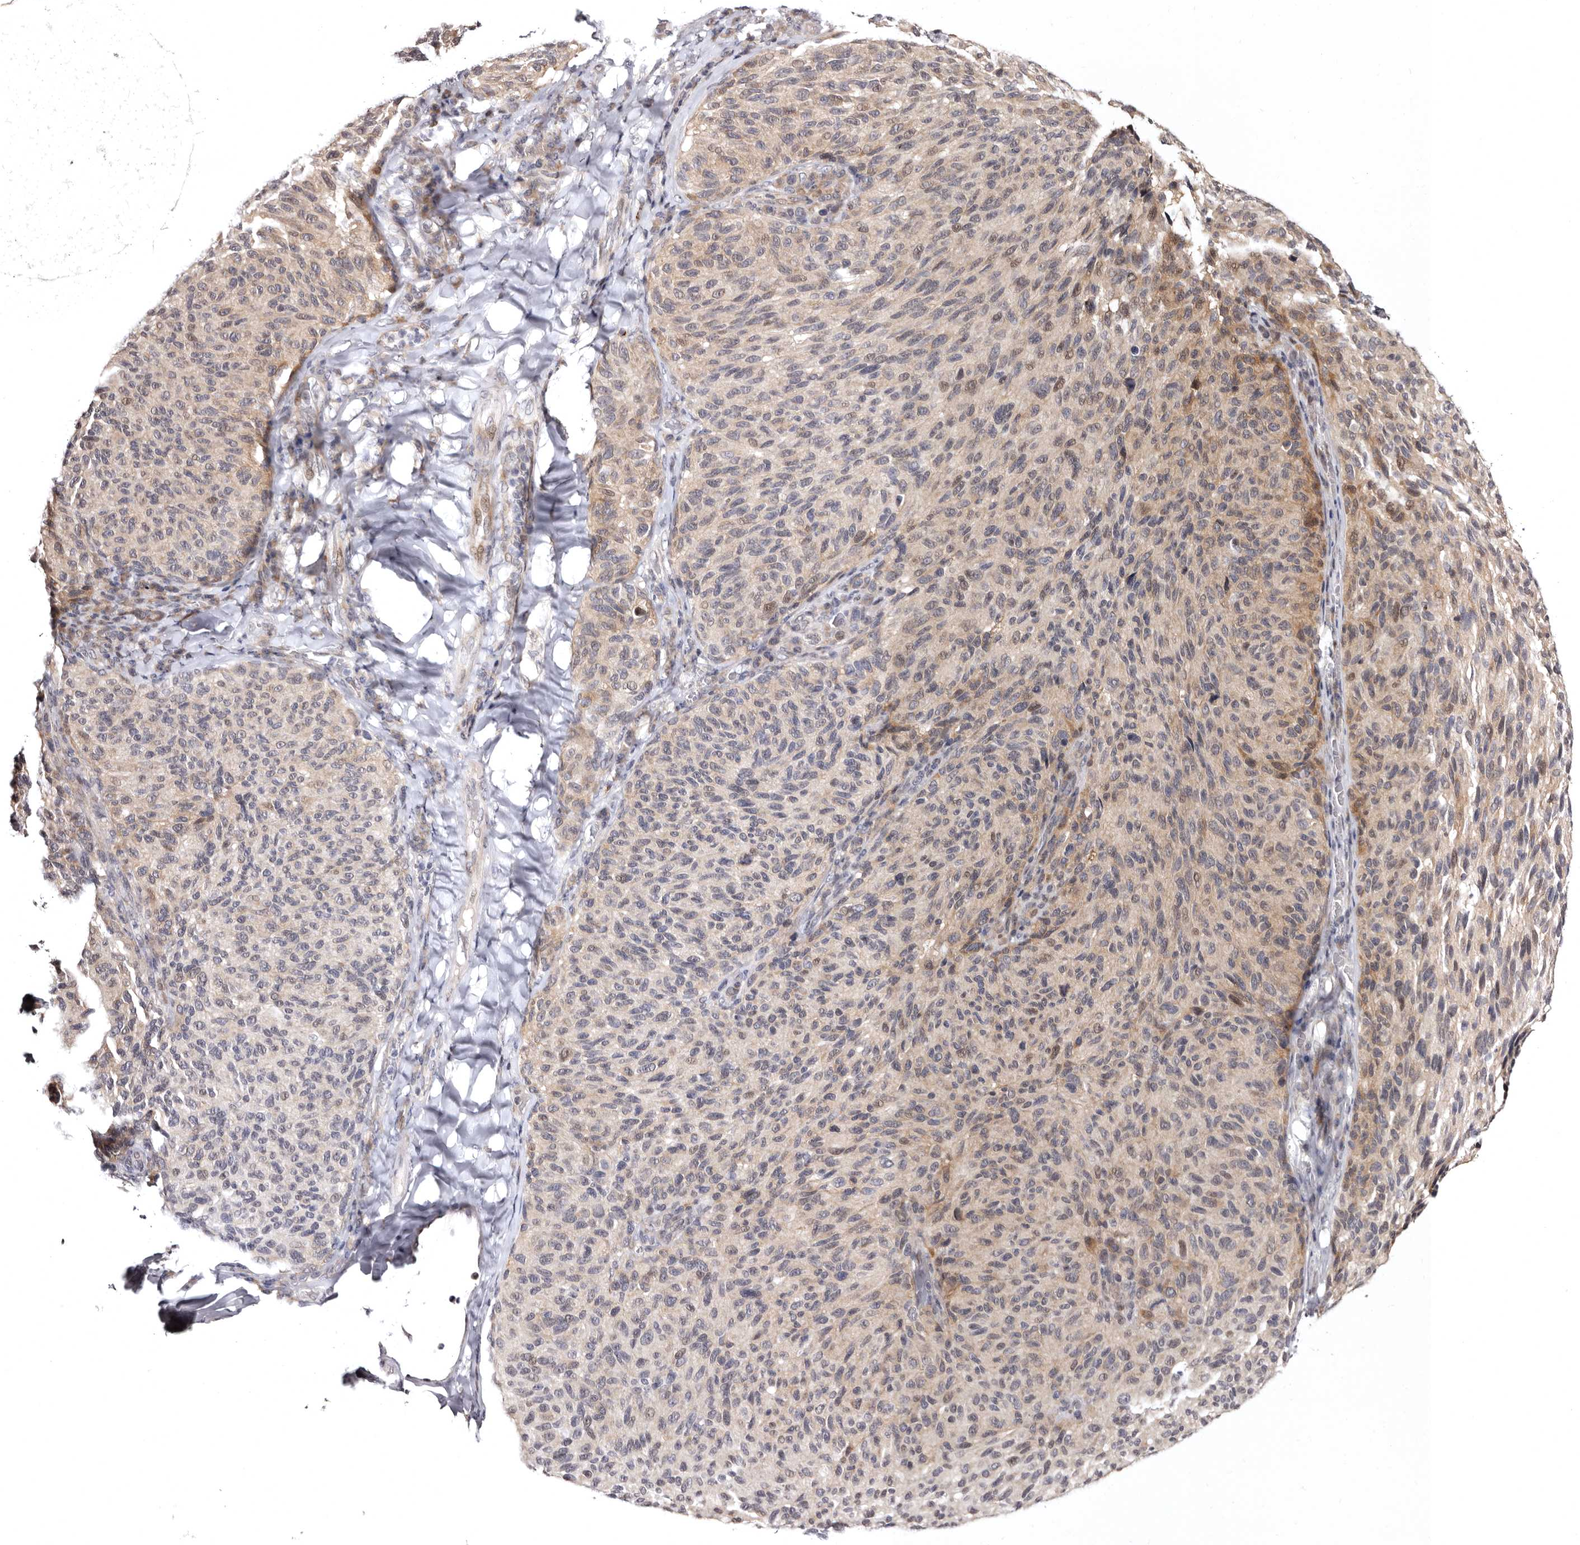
{"staining": {"intensity": "weak", "quantity": "<25%", "location": "cytoplasmic/membranous"}, "tissue": "melanoma", "cell_type": "Tumor cells", "image_type": "cancer", "snomed": [{"axis": "morphology", "description": "Malignant melanoma, NOS"}, {"axis": "topography", "description": "Skin"}], "caption": "The micrograph exhibits no significant staining in tumor cells of melanoma.", "gene": "PHF20L1", "patient": {"sex": "female", "age": 73}}